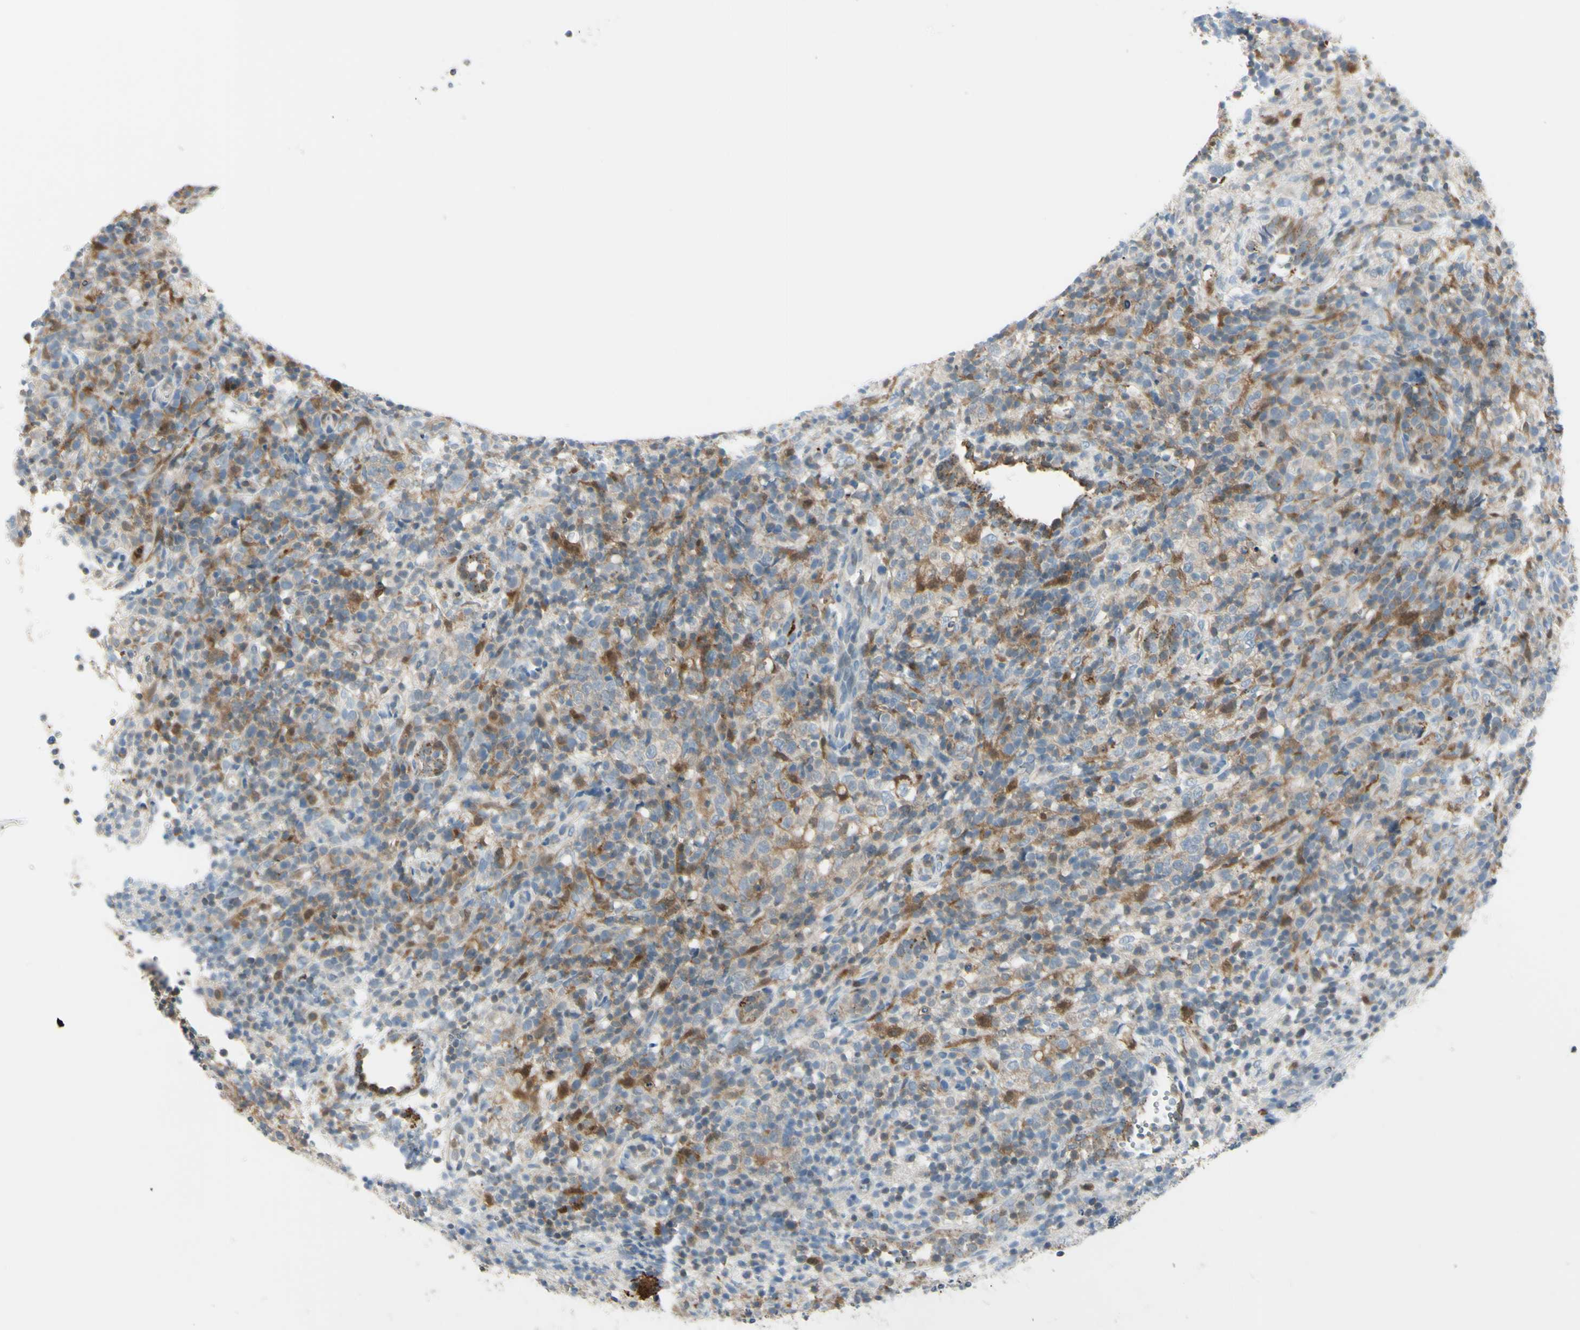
{"staining": {"intensity": "weak", "quantity": "25%-75%", "location": "cytoplasmic/membranous"}, "tissue": "lymphoma", "cell_type": "Tumor cells", "image_type": "cancer", "snomed": [{"axis": "morphology", "description": "Malignant lymphoma, non-Hodgkin's type, High grade"}, {"axis": "topography", "description": "Lymph node"}], "caption": "An image of lymphoma stained for a protein shows weak cytoplasmic/membranous brown staining in tumor cells. The staining was performed using DAB to visualize the protein expression in brown, while the nuclei were stained in blue with hematoxylin (Magnification: 20x).", "gene": "CYRIB", "patient": {"sex": "female", "age": 76}}